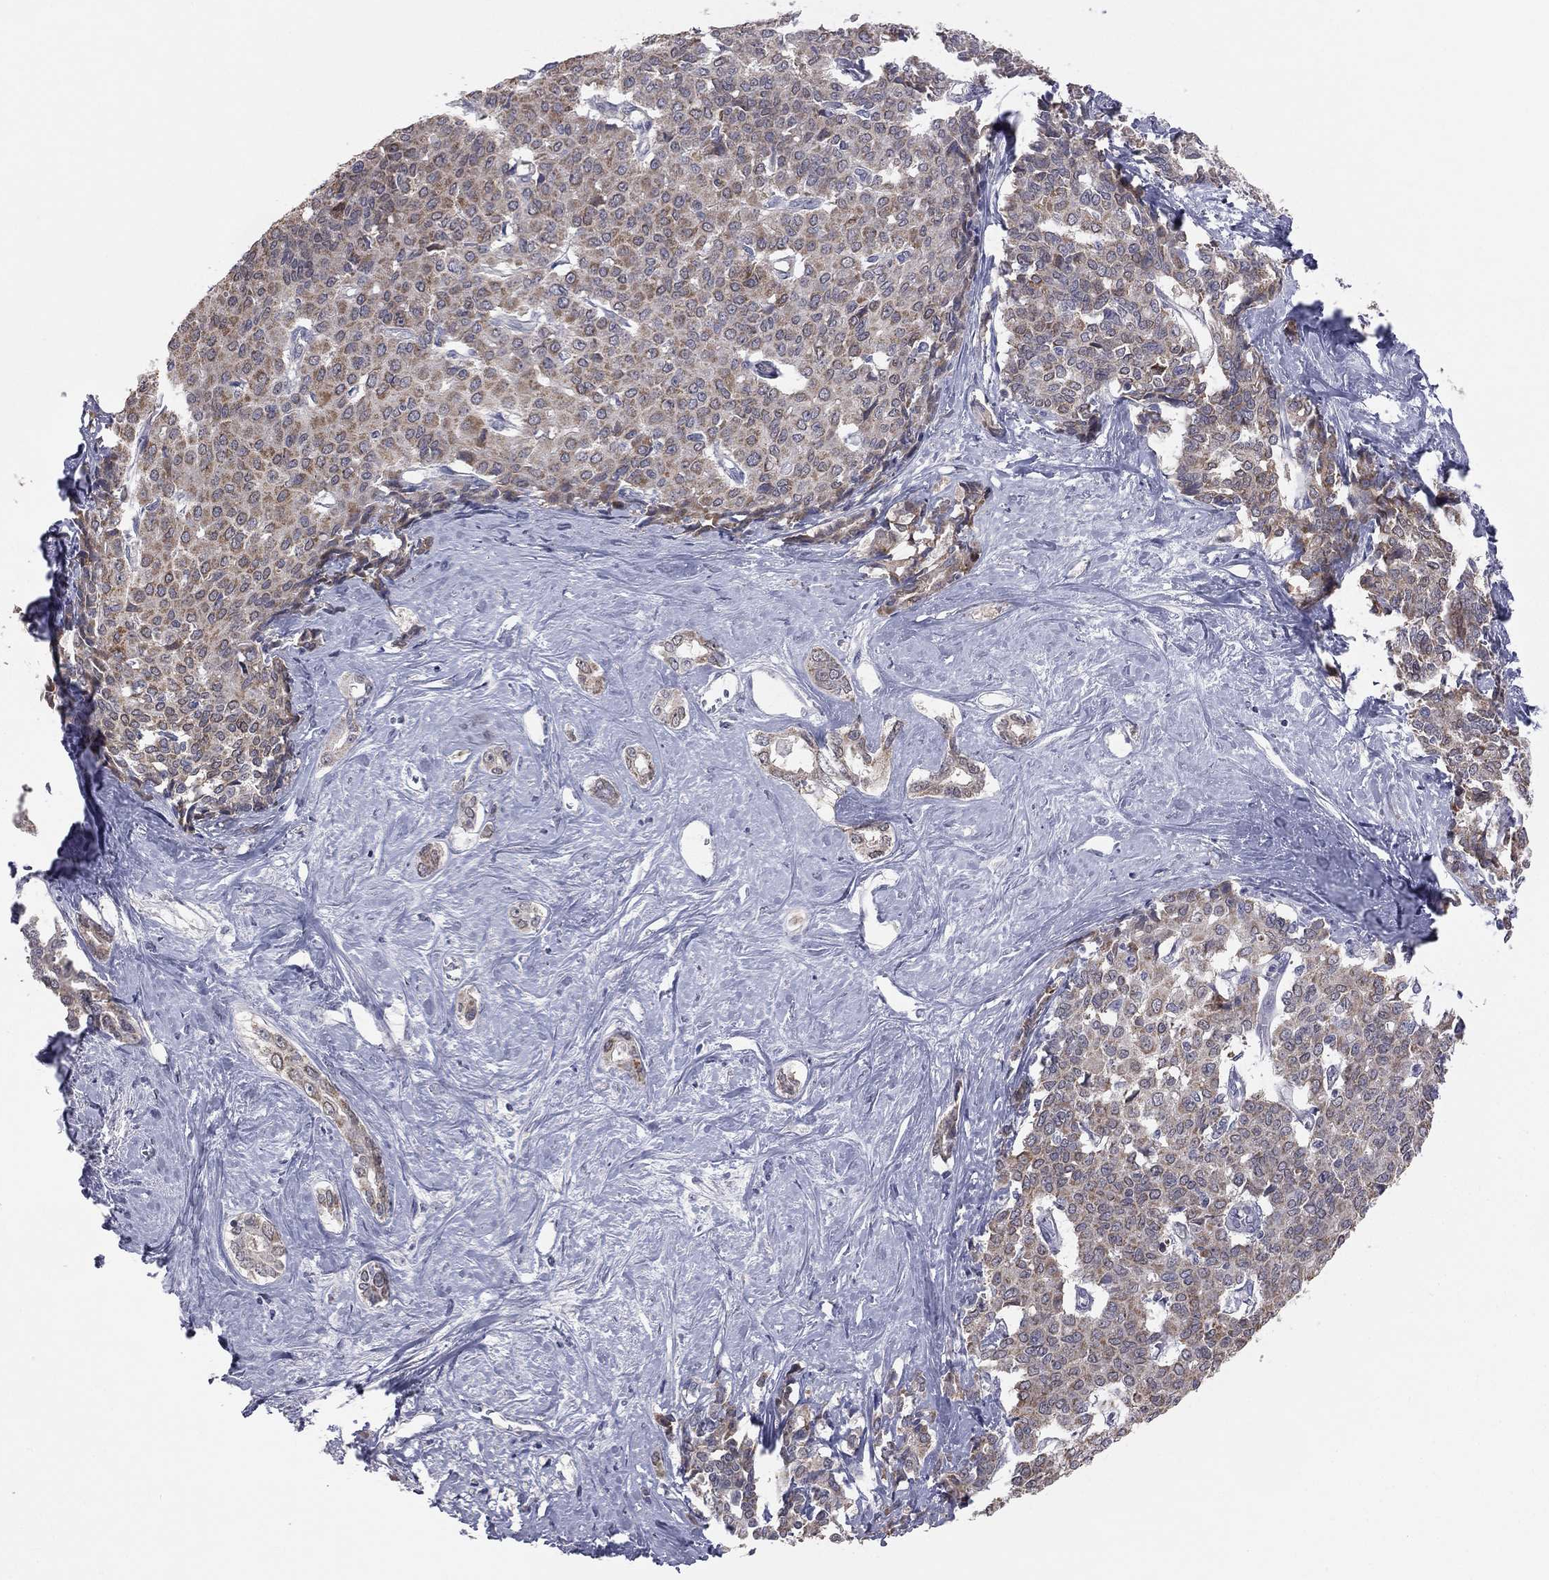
{"staining": {"intensity": "weak", "quantity": "25%-75%", "location": "cytoplasmic/membranous"}, "tissue": "liver cancer", "cell_type": "Tumor cells", "image_type": "cancer", "snomed": [{"axis": "morphology", "description": "Cholangiocarcinoma"}, {"axis": "topography", "description": "Liver"}], "caption": "The micrograph reveals a brown stain indicating the presence of a protein in the cytoplasmic/membranous of tumor cells in cholangiocarcinoma (liver). (Stains: DAB (3,3'-diaminobenzidine) in brown, nuclei in blue, Microscopy: brightfield microscopy at high magnification).", "gene": "DMKN", "patient": {"sex": "female", "age": 47}}